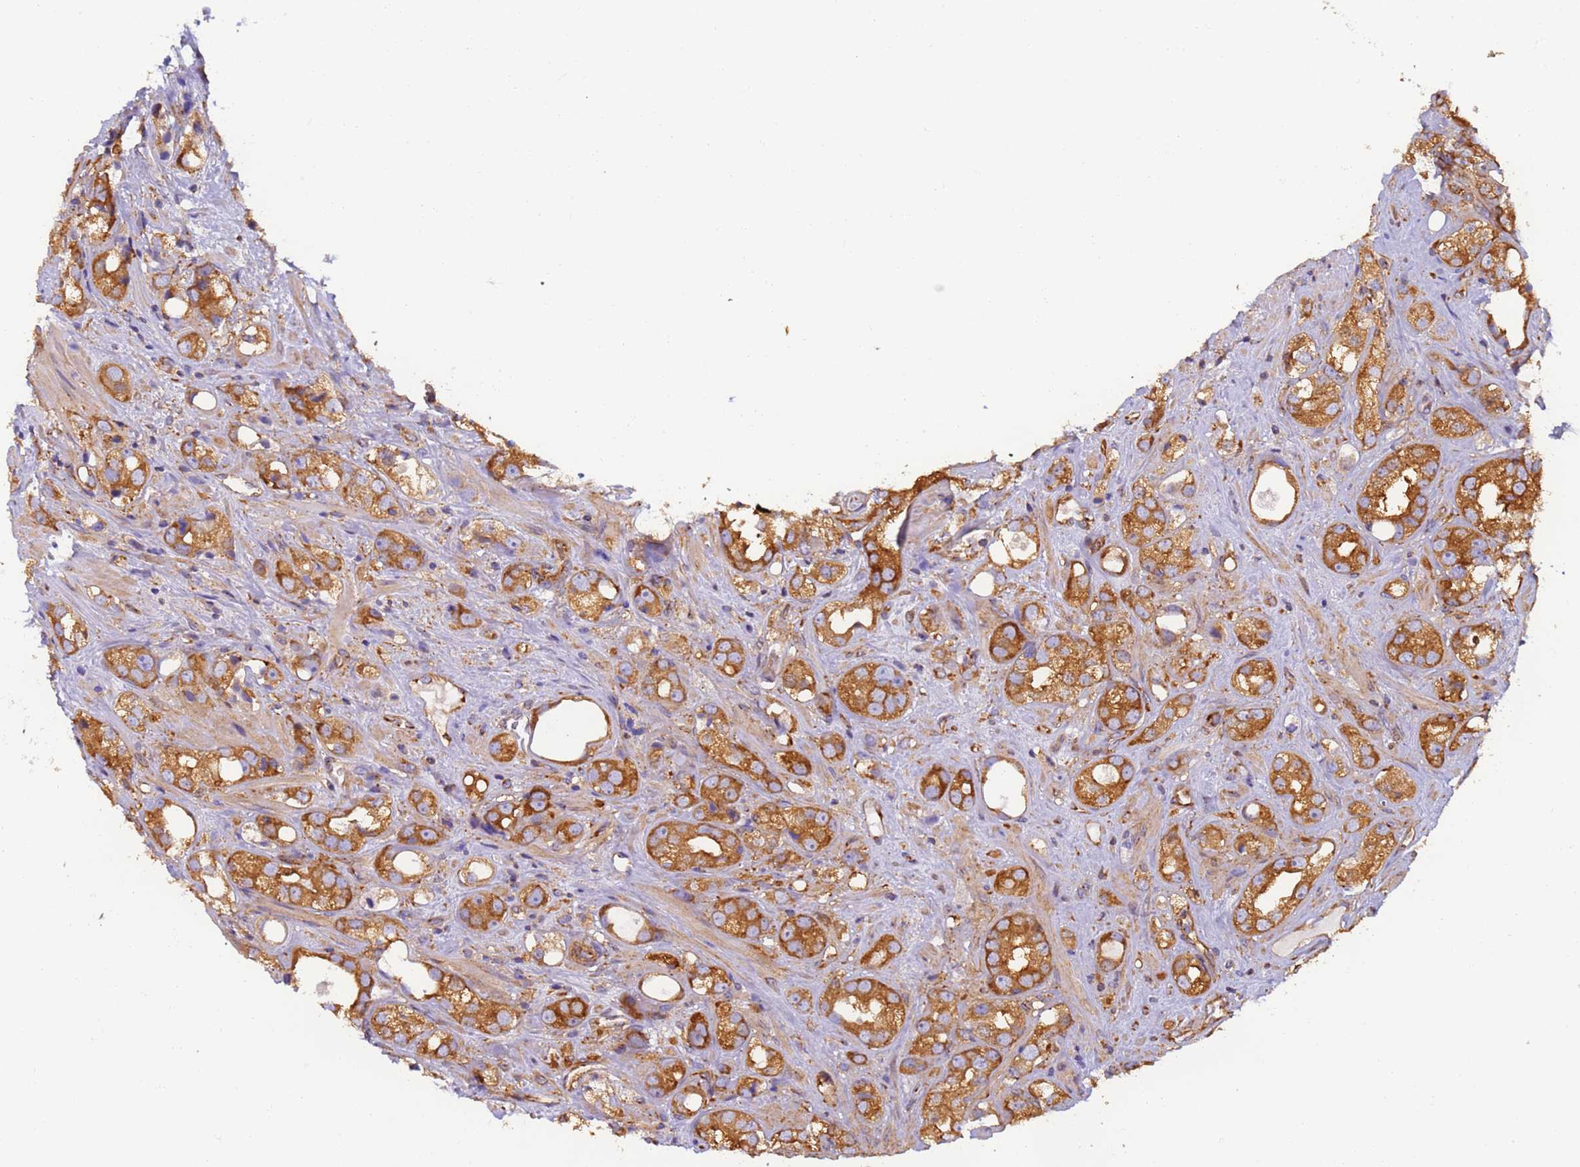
{"staining": {"intensity": "strong", "quantity": ">75%", "location": "cytoplasmic/membranous"}, "tissue": "prostate cancer", "cell_type": "Tumor cells", "image_type": "cancer", "snomed": [{"axis": "morphology", "description": "Adenocarcinoma, NOS"}, {"axis": "topography", "description": "Prostate"}], "caption": "An immunohistochemistry (IHC) histopathology image of tumor tissue is shown. Protein staining in brown shows strong cytoplasmic/membranous positivity in prostate adenocarcinoma within tumor cells. Immunohistochemistry stains the protein of interest in brown and the nuclei are stained blue.", "gene": "DYNC1I2", "patient": {"sex": "male", "age": 79}}